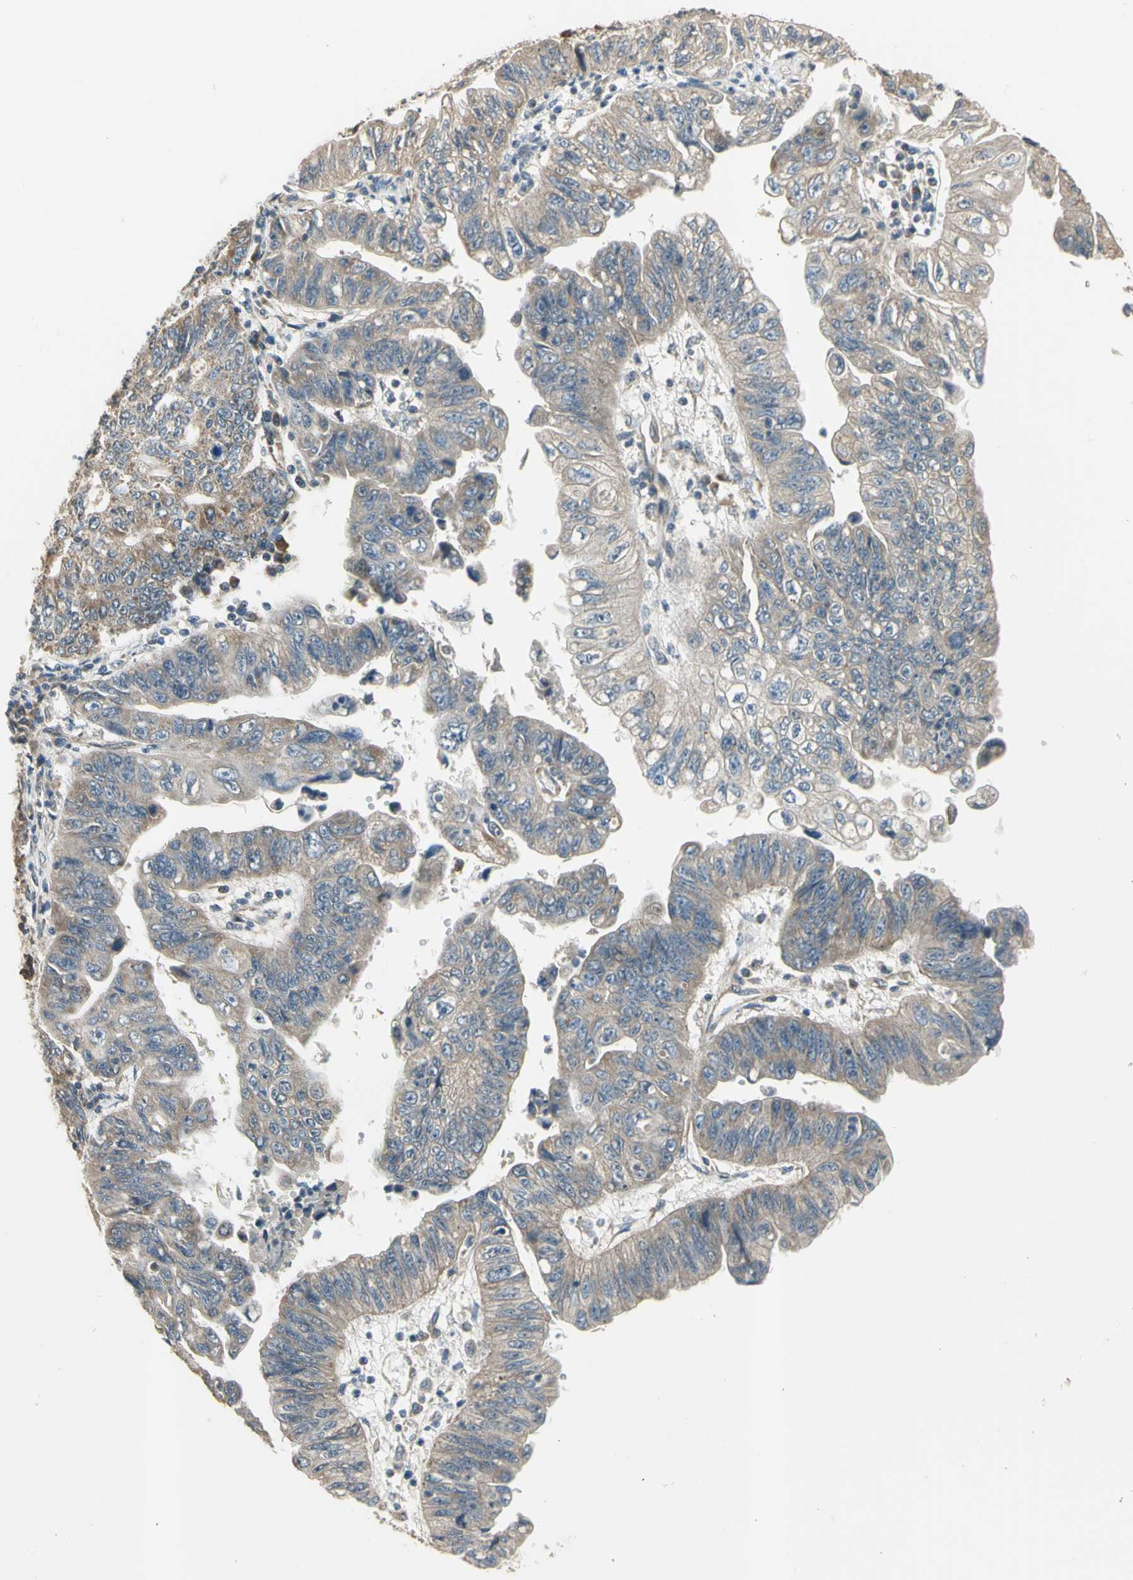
{"staining": {"intensity": "weak", "quantity": "25%-75%", "location": "cytoplasmic/membranous"}, "tissue": "stomach cancer", "cell_type": "Tumor cells", "image_type": "cancer", "snomed": [{"axis": "morphology", "description": "Adenocarcinoma, NOS"}, {"axis": "topography", "description": "Stomach"}], "caption": "Stomach cancer (adenocarcinoma) stained for a protein (brown) reveals weak cytoplasmic/membranous positive expression in approximately 25%-75% of tumor cells.", "gene": "EFNB2", "patient": {"sex": "male", "age": 59}}